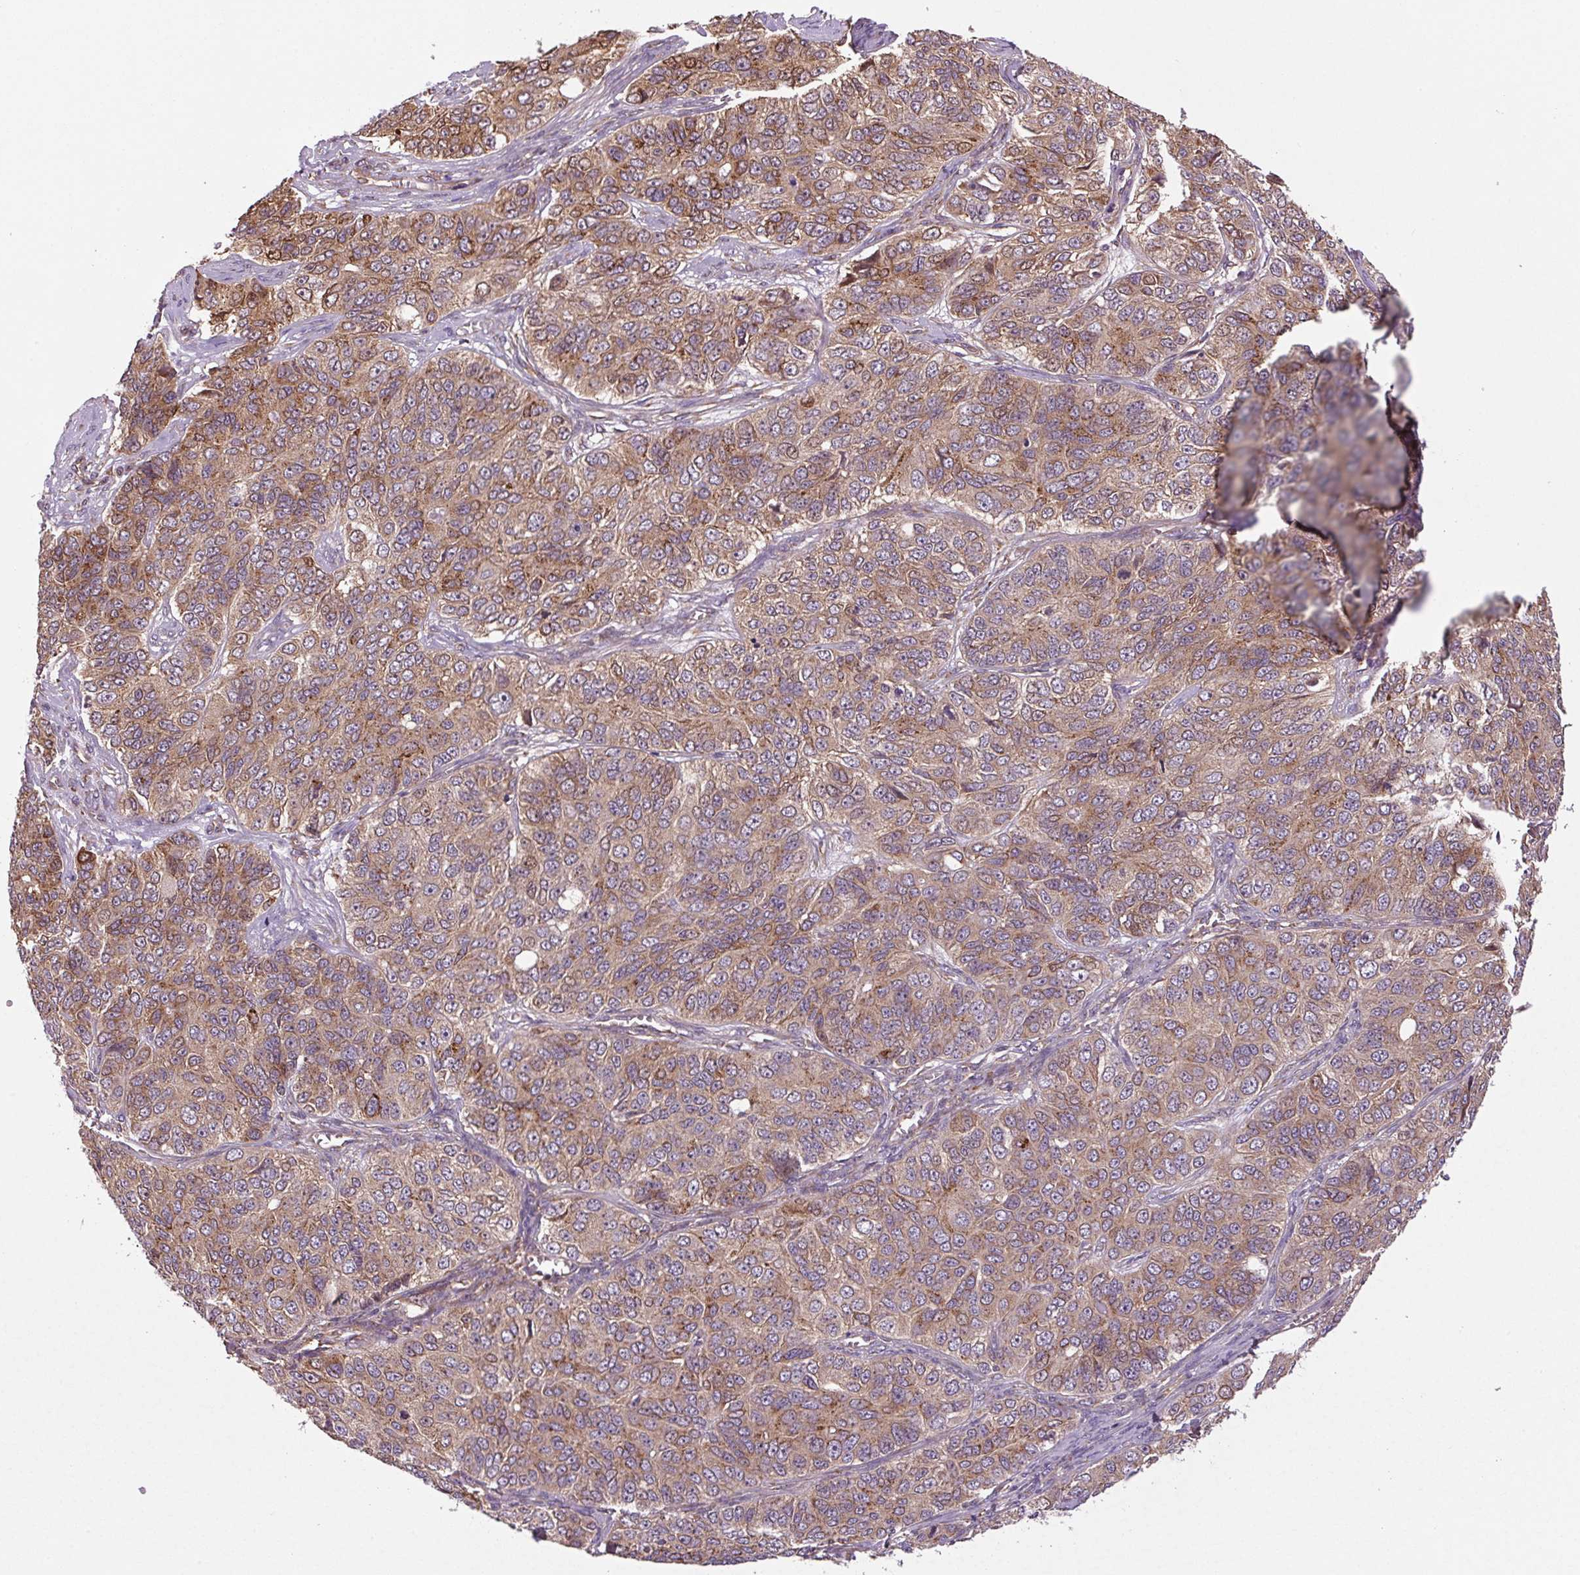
{"staining": {"intensity": "moderate", "quantity": ">75%", "location": "cytoplasmic/membranous"}, "tissue": "ovarian cancer", "cell_type": "Tumor cells", "image_type": "cancer", "snomed": [{"axis": "morphology", "description": "Carcinoma, endometroid"}, {"axis": "topography", "description": "Ovary"}], "caption": "A high-resolution histopathology image shows immunohistochemistry (IHC) staining of ovarian cancer, which demonstrates moderate cytoplasmic/membranous staining in about >75% of tumor cells.", "gene": "SEPTIN10", "patient": {"sex": "female", "age": 51}}